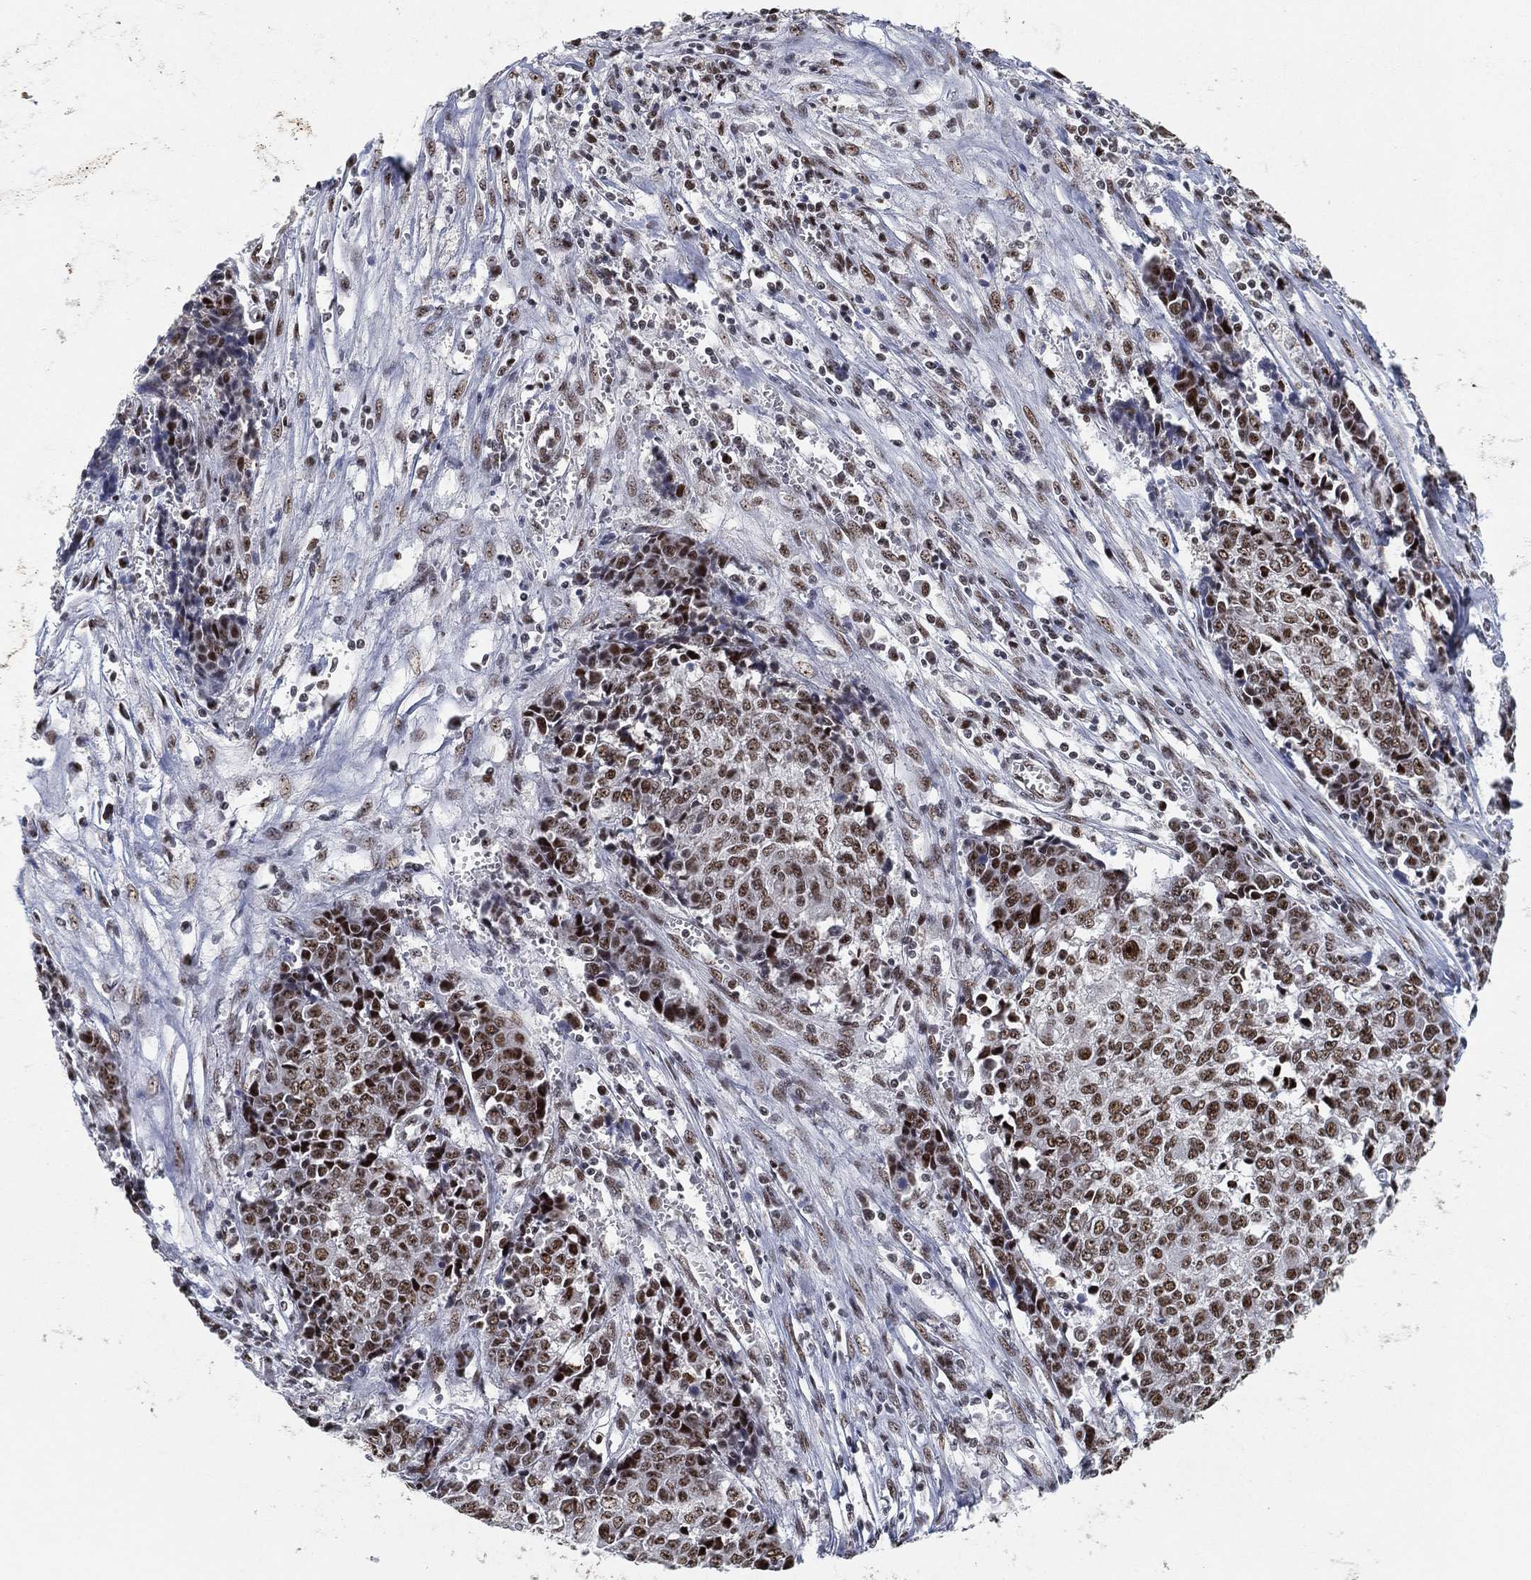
{"staining": {"intensity": "moderate", "quantity": ">75%", "location": "nuclear"}, "tissue": "ovarian cancer", "cell_type": "Tumor cells", "image_type": "cancer", "snomed": [{"axis": "morphology", "description": "Carcinoma, endometroid"}, {"axis": "topography", "description": "Ovary"}], "caption": "A histopathology image of human ovarian cancer stained for a protein exhibits moderate nuclear brown staining in tumor cells. The protein is shown in brown color, while the nuclei are stained blue.", "gene": "DDX27", "patient": {"sex": "female", "age": 42}}